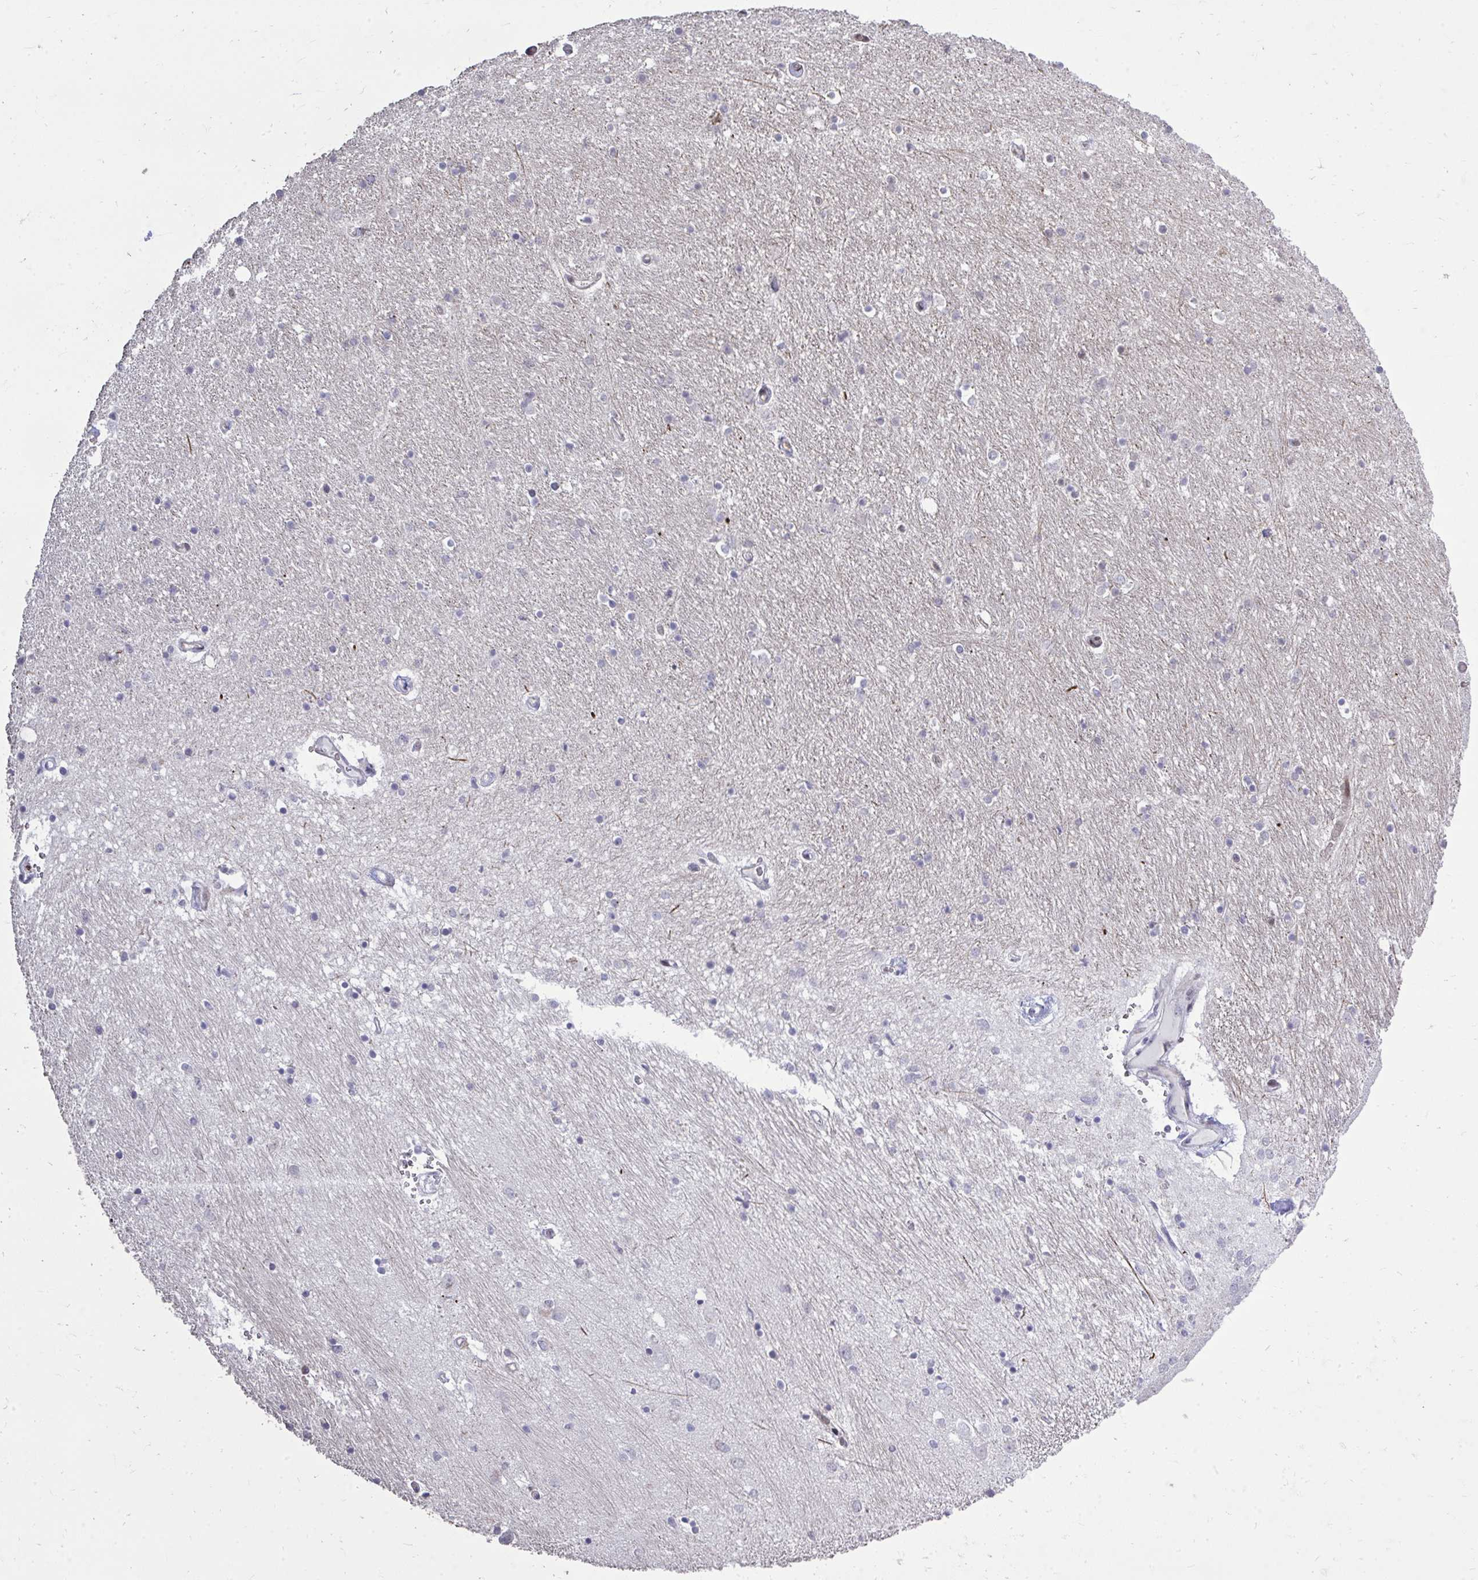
{"staining": {"intensity": "negative", "quantity": "none", "location": "none"}, "tissue": "caudate", "cell_type": "Glial cells", "image_type": "normal", "snomed": [{"axis": "morphology", "description": "Normal tissue, NOS"}, {"axis": "topography", "description": "Lateral ventricle wall"}, {"axis": "topography", "description": "Hippocampus"}], "caption": "Immunohistochemistry (IHC) photomicrograph of unremarkable caudate stained for a protein (brown), which exhibits no staining in glial cells.", "gene": "FOXN3", "patient": {"sex": "female", "age": 63}}